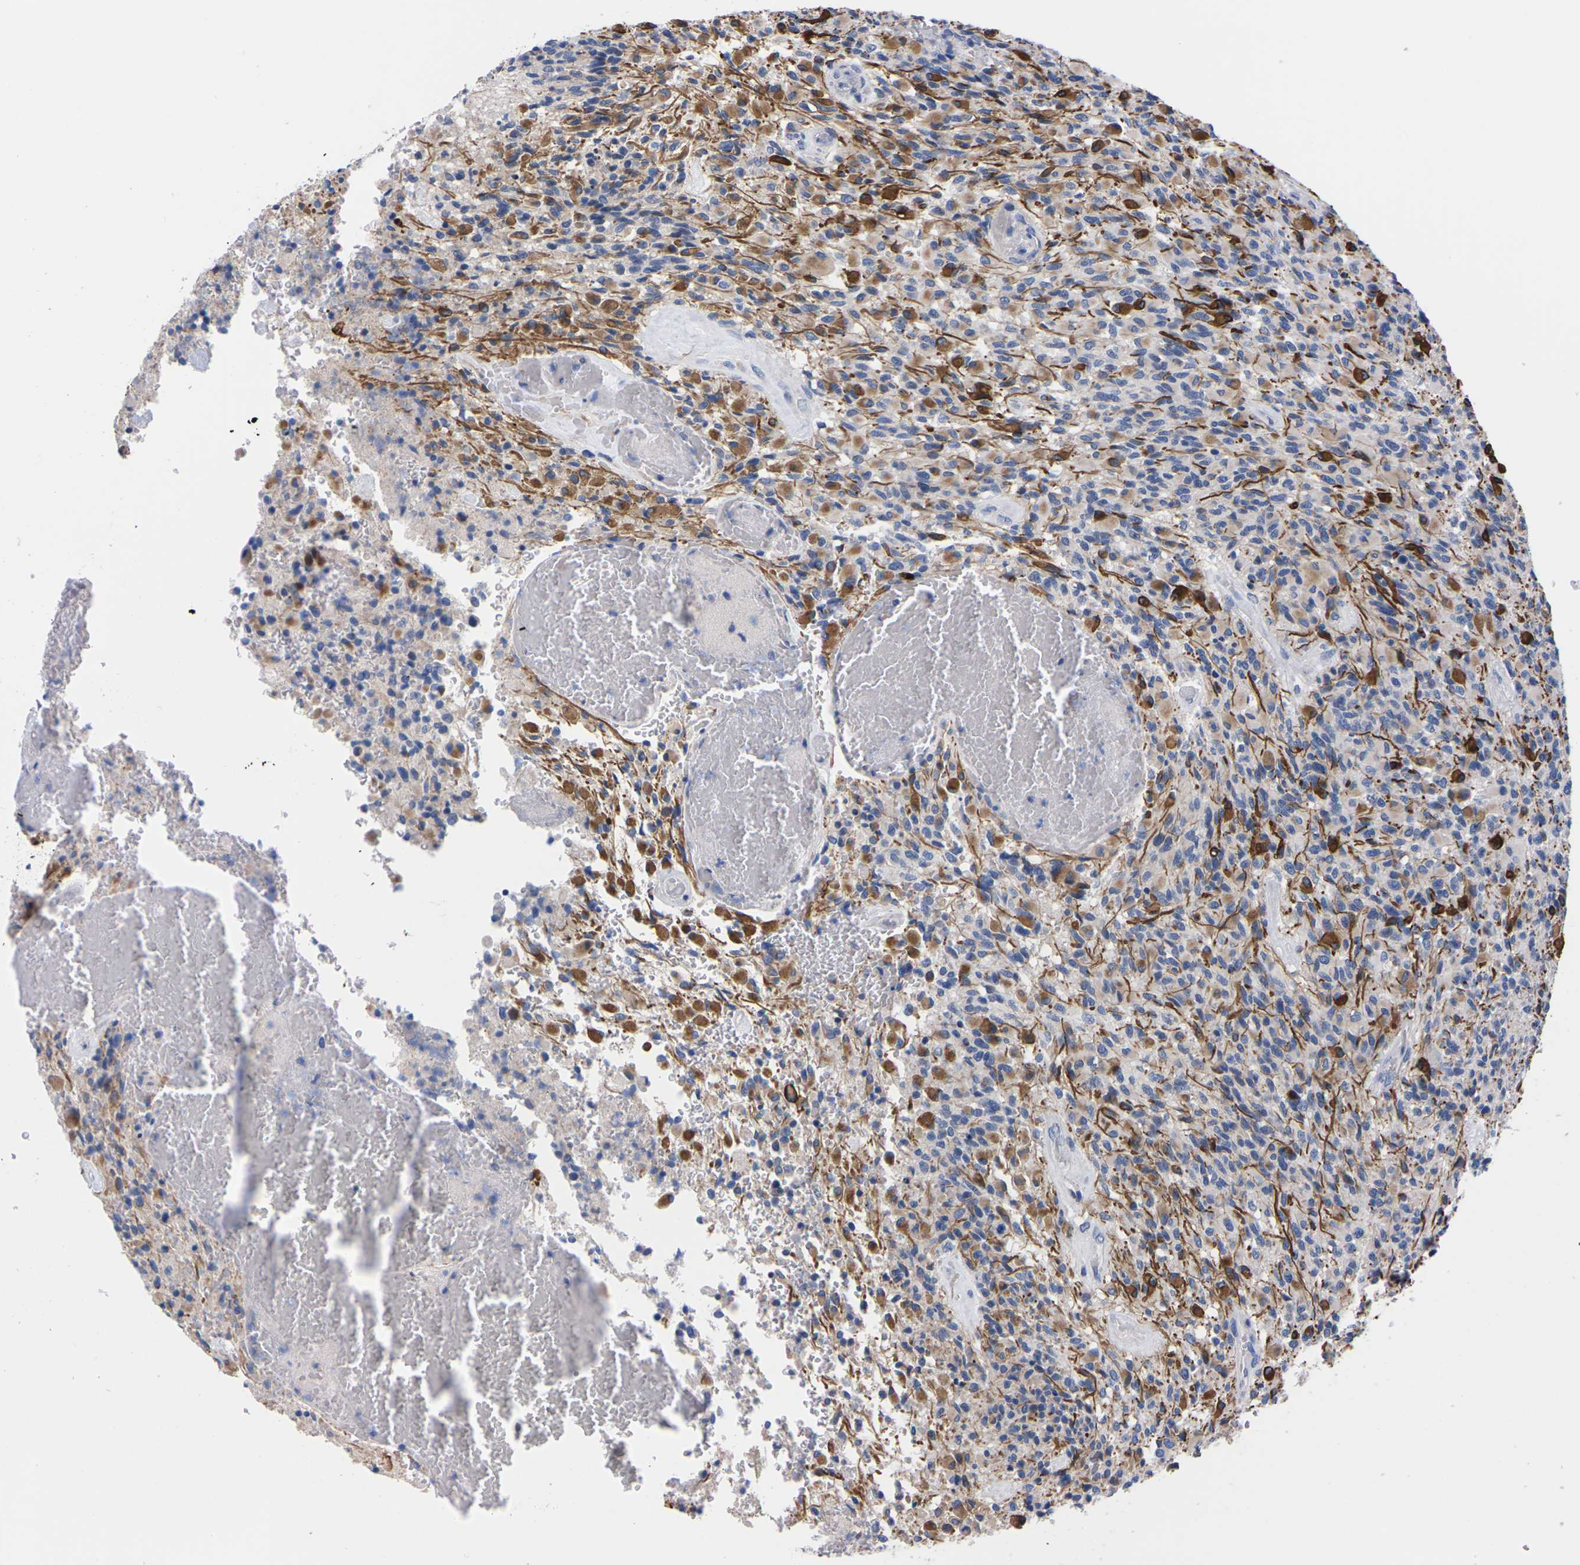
{"staining": {"intensity": "moderate", "quantity": "25%-75%", "location": "cytoplasmic/membranous"}, "tissue": "glioma", "cell_type": "Tumor cells", "image_type": "cancer", "snomed": [{"axis": "morphology", "description": "Glioma, malignant, High grade"}, {"axis": "topography", "description": "Brain"}], "caption": "Moderate cytoplasmic/membranous positivity for a protein is appreciated in approximately 25%-75% of tumor cells of glioma using immunohistochemistry.", "gene": "FAM210A", "patient": {"sex": "male", "age": 71}}